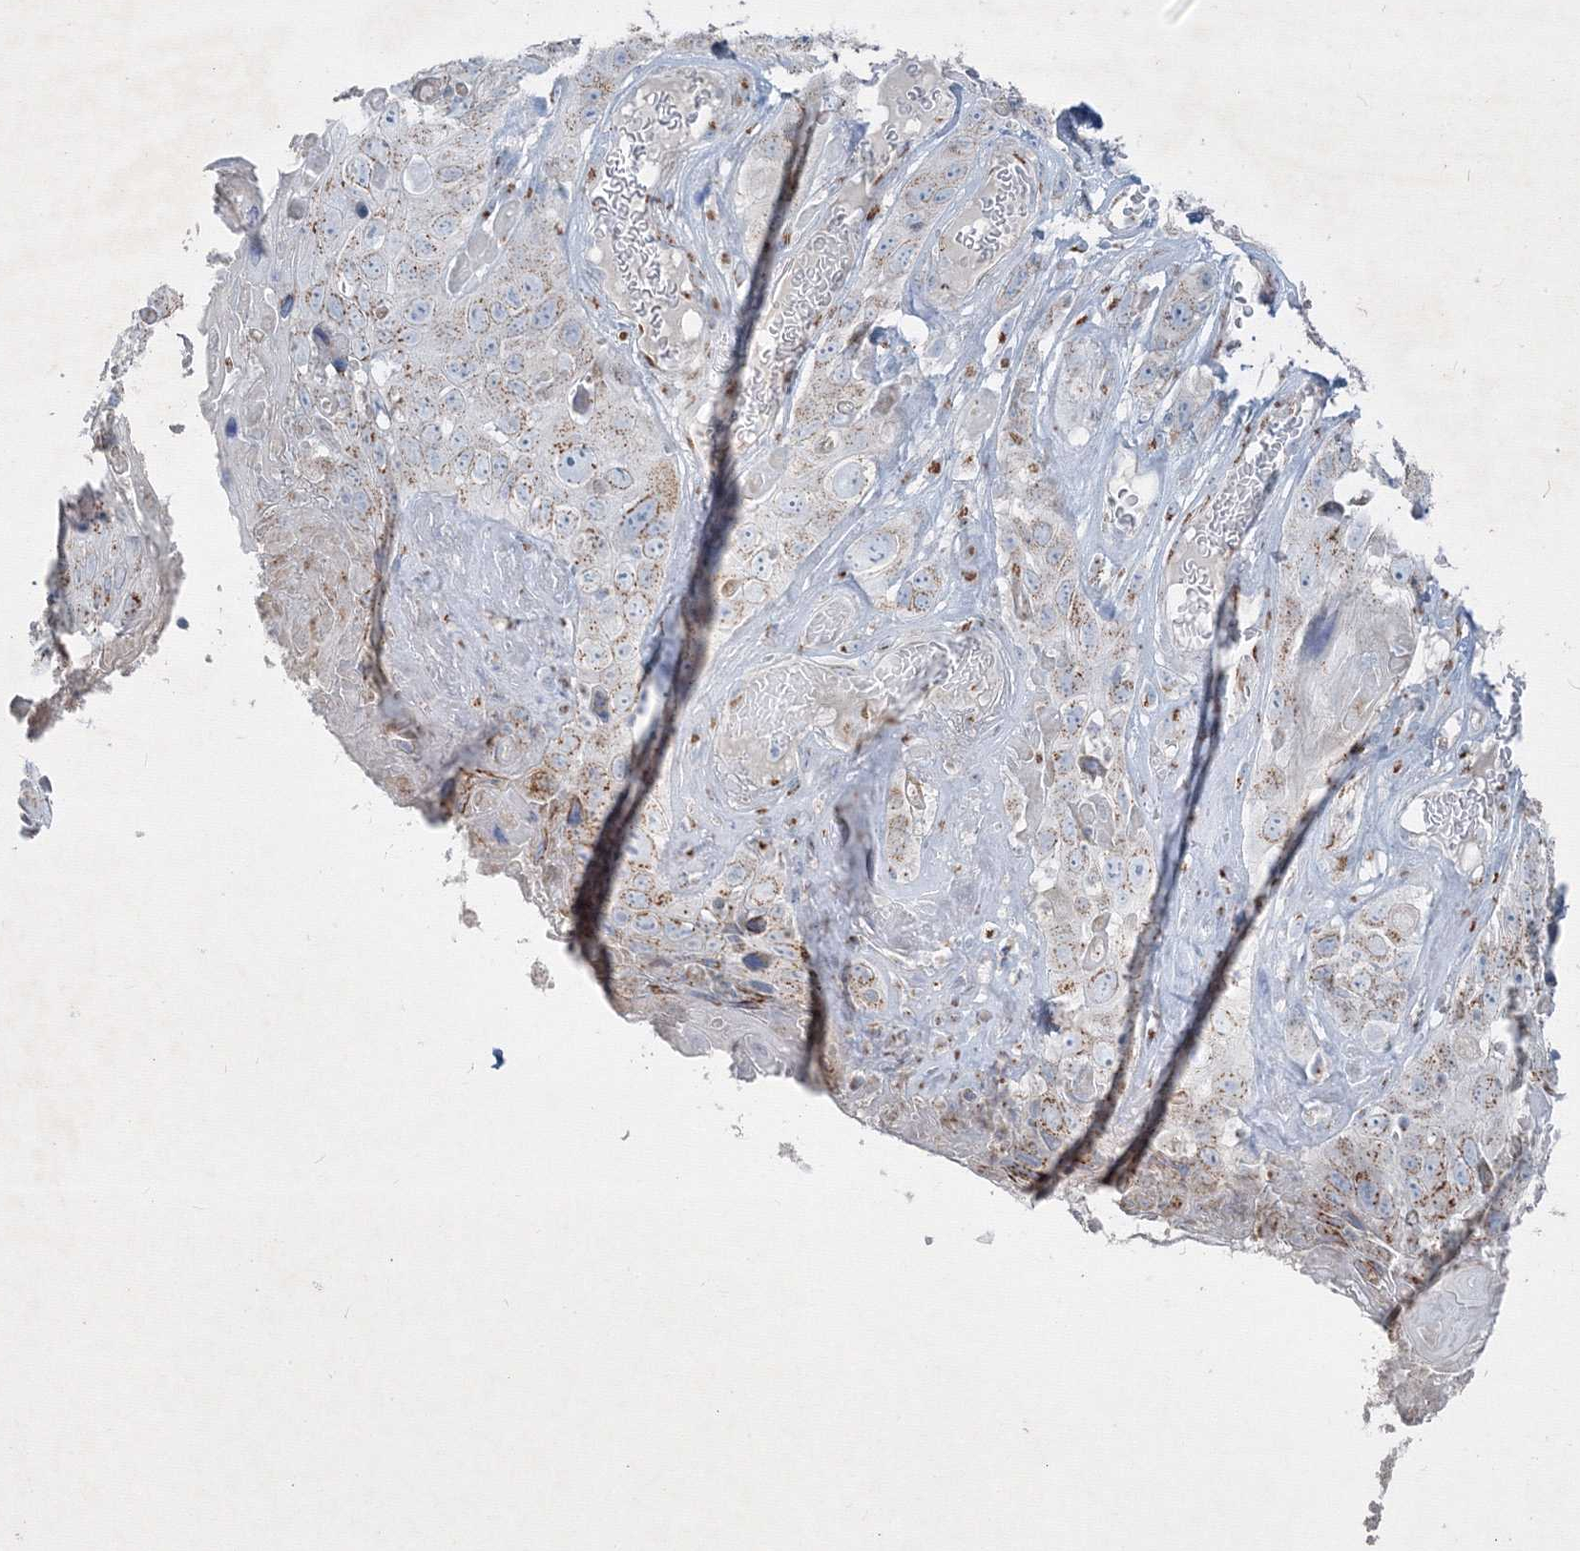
{"staining": {"intensity": "moderate", "quantity": "25%-75%", "location": "cytoplasmic/membranous"}, "tissue": "skin cancer", "cell_type": "Tumor cells", "image_type": "cancer", "snomed": [{"axis": "morphology", "description": "Squamous cell carcinoma, NOS"}, {"axis": "topography", "description": "Skin"}], "caption": "Protein staining reveals moderate cytoplasmic/membranous positivity in about 25%-75% of tumor cells in squamous cell carcinoma (skin).", "gene": "IFNAR1", "patient": {"sex": "male", "age": 55}}